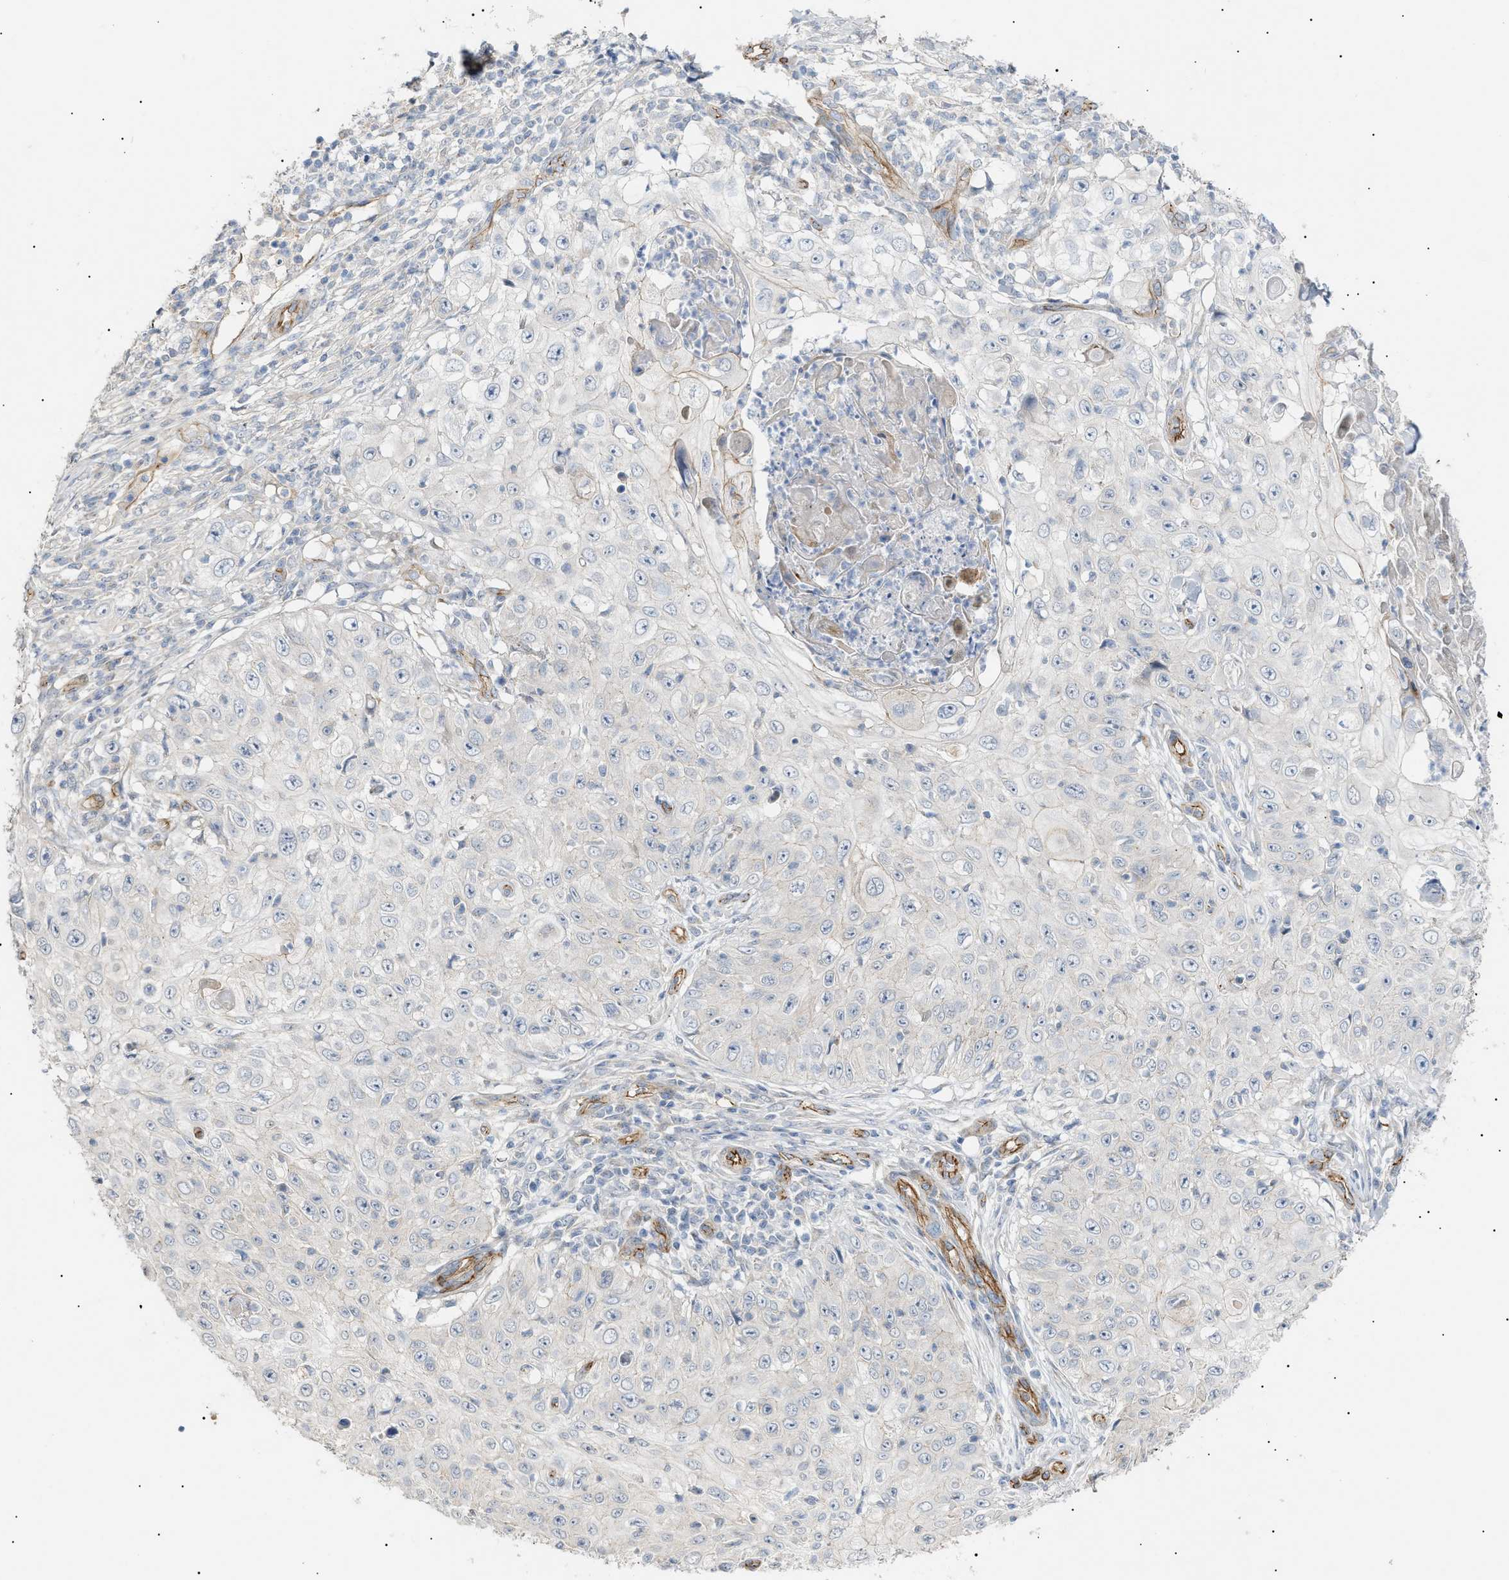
{"staining": {"intensity": "weak", "quantity": "<25%", "location": "cytoplasmic/membranous"}, "tissue": "skin cancer", "cell_type": "Tumor cells", "image_type": "cancer", "snomed": [{"axis": "morphology", "description": "Squamous cell carcinoma, NOS"}, {"axis": "topography", "description": "Skin"}], "caption": "This is a histopathology image of immunohistochemistry (IHC) staining of skin squamous cell carcinoma, which shows no staining in tumor cells.", "gene": "ZFHX2", "patient": {"sex": "male", "age": 86}}